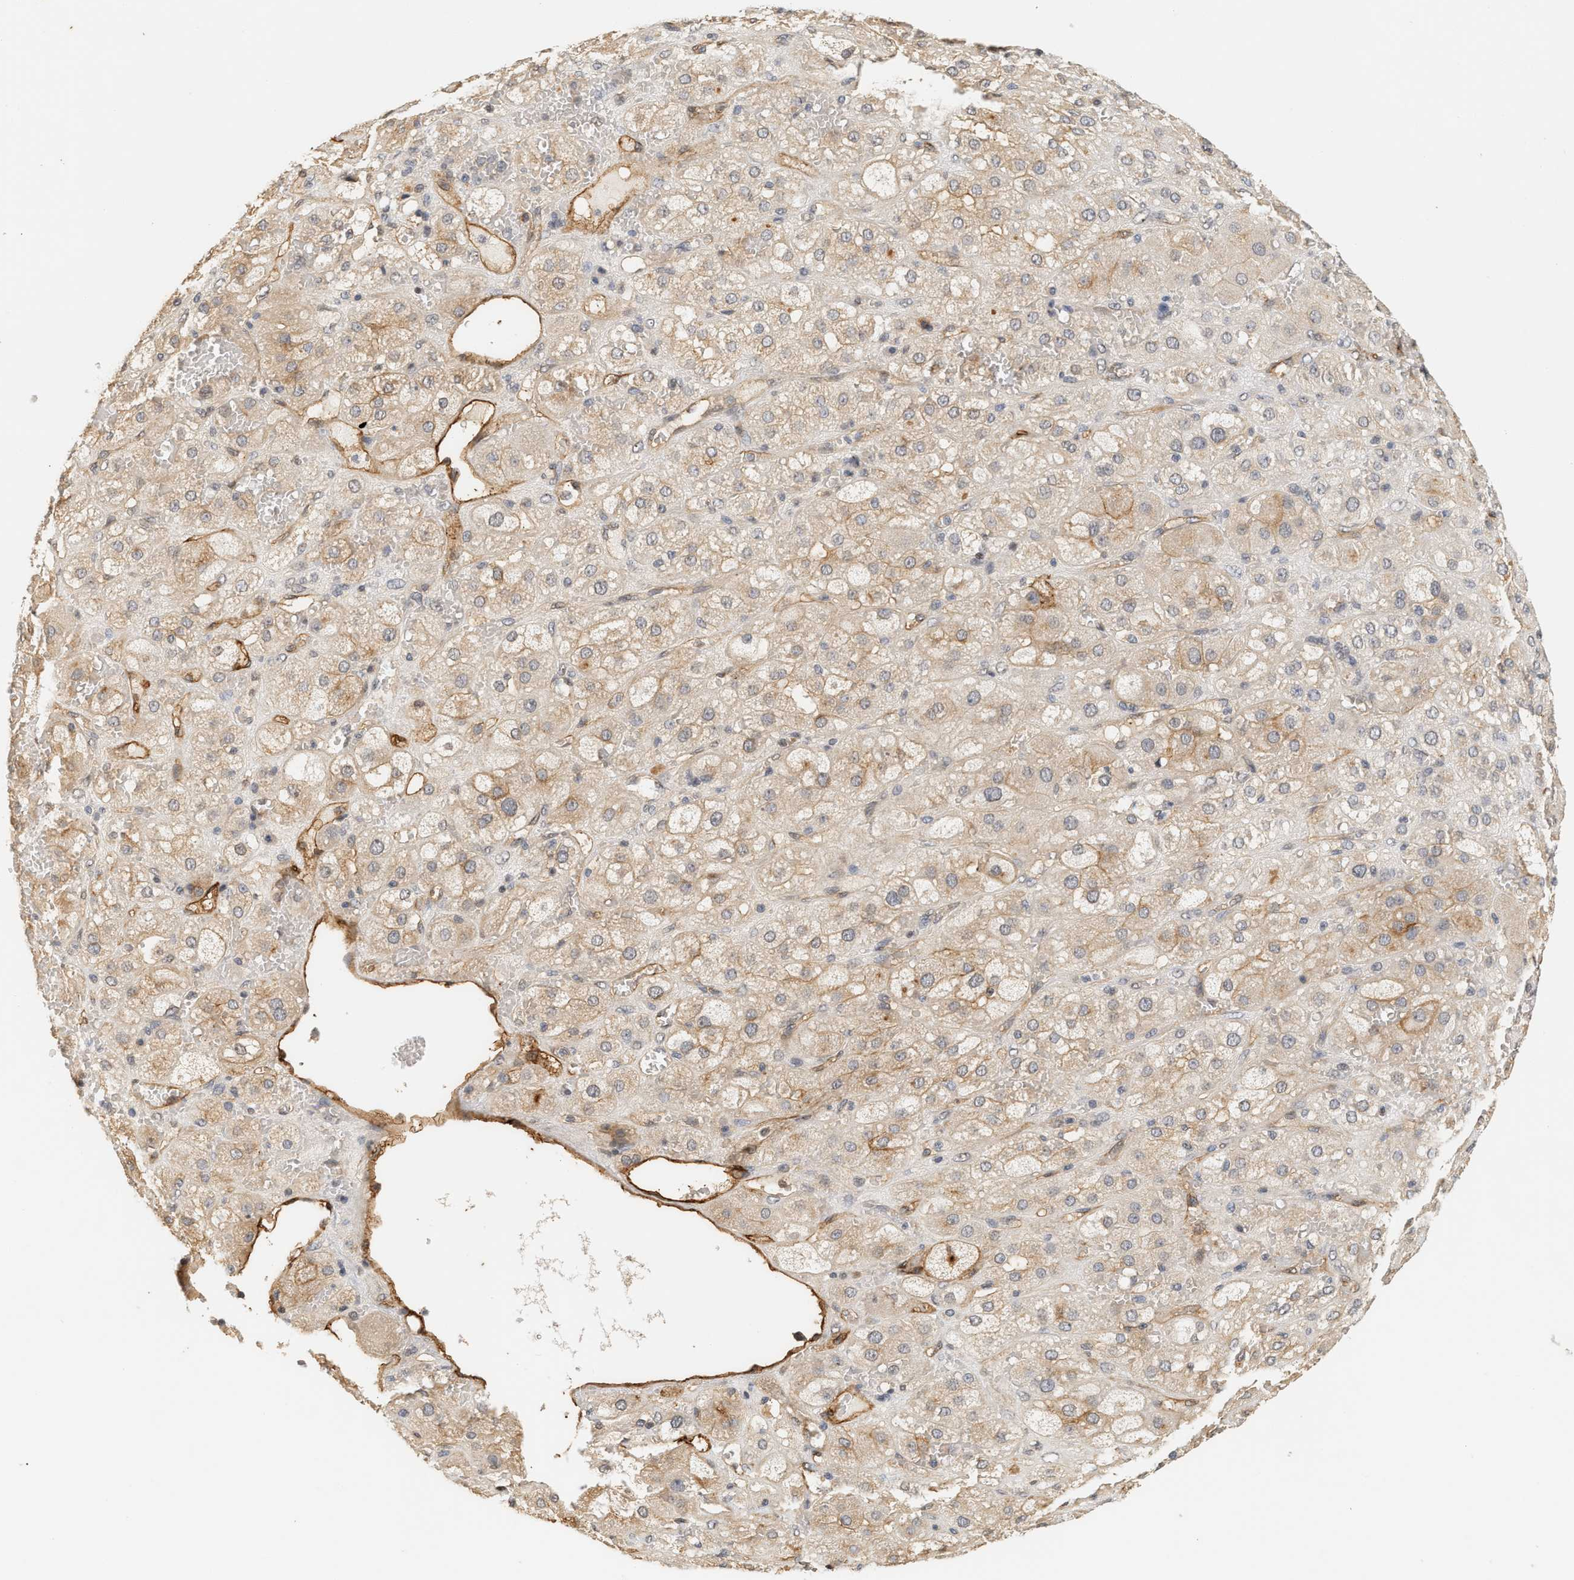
{"staining": {"intensity": "moderate", "quantity": "<25%", "location": "cytoplasmic/membranous,nuclear"}, "tissue": "adrenal gland", "cell_type": "Glandular cells", "image_type": "normal", "snomed": [{"axis": "morphology", "description": "Normal tissue, NOS"}, {"axis": "topography", "description": "Adrenal gland"}], "caption": "An immunohistochemistry image of benign tissue is shown. Protein staining in brown shows moderate cytoplasmic/membranous,nuclear positivity in adrenal gland within glandular cells.", "gene": "PLXND1", "patient": {"sex": "female", "age": 47}}